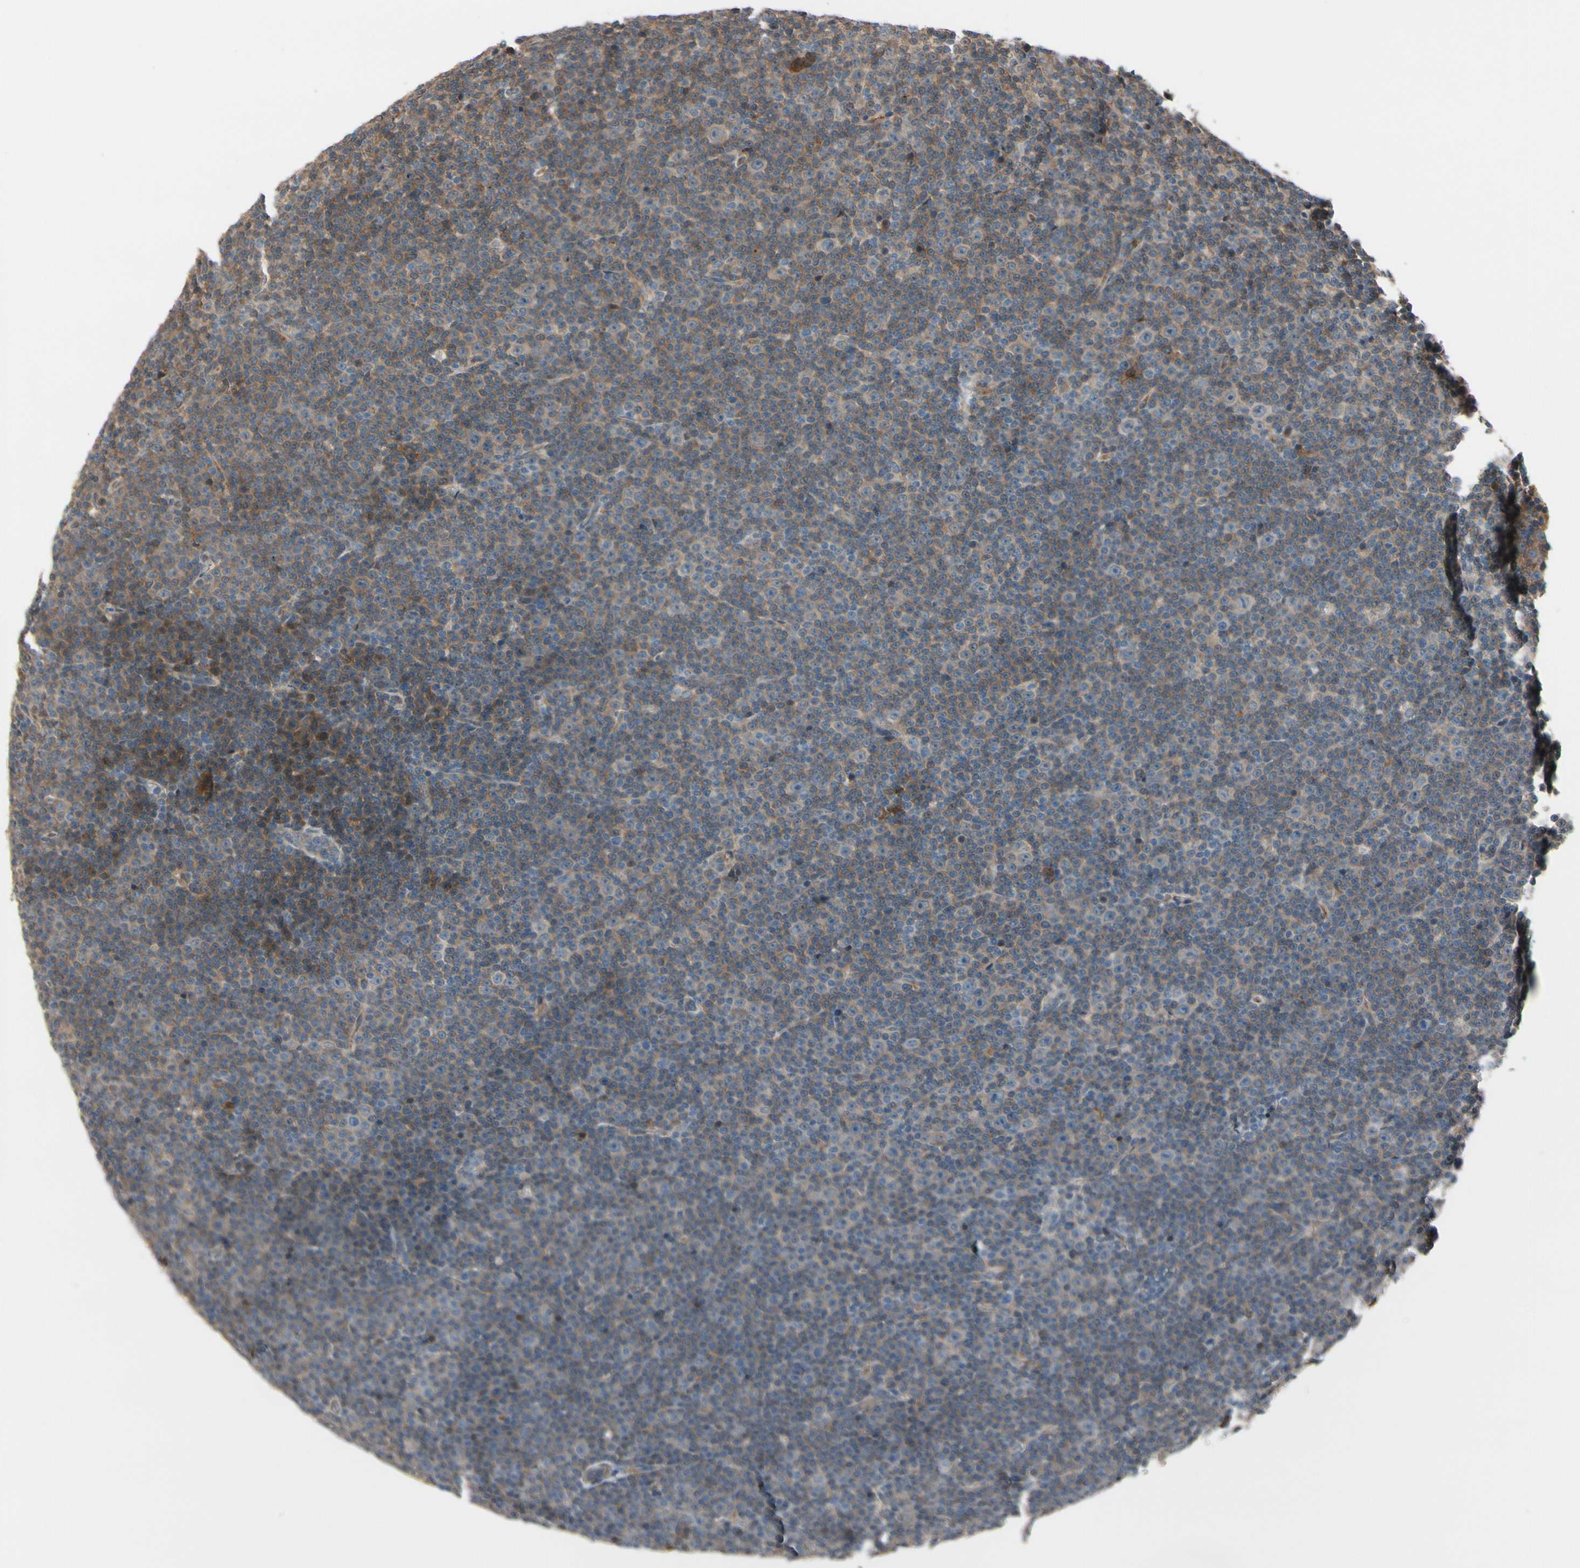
{"staining": {"intensity": "moderate", "quantity": "25%-75%", "location": "cytoplasmic/membranous"}, "tissue": "lymphoma", "cell_type": "Tumor cells", "image_type": "cancer", "snomed": [{"axis": "morphology", "description": "Malignant lymphoma, non-Hodgkin's type, Low grade"}, {"axis": "topography", "description": "Lymph node"}], "caption": "Brown immunohistochemical staining in human lymphoma demonstrates moderate cytoplasmic/membranous expression in approximately 25%-75% of tumor cells. (Stains: DAB in brown, nuclei in blue, Microscopy: brightfield microscopy at high magnification).", "gene": "SNX29", "patient": {"sex": "female", "age": 67}}